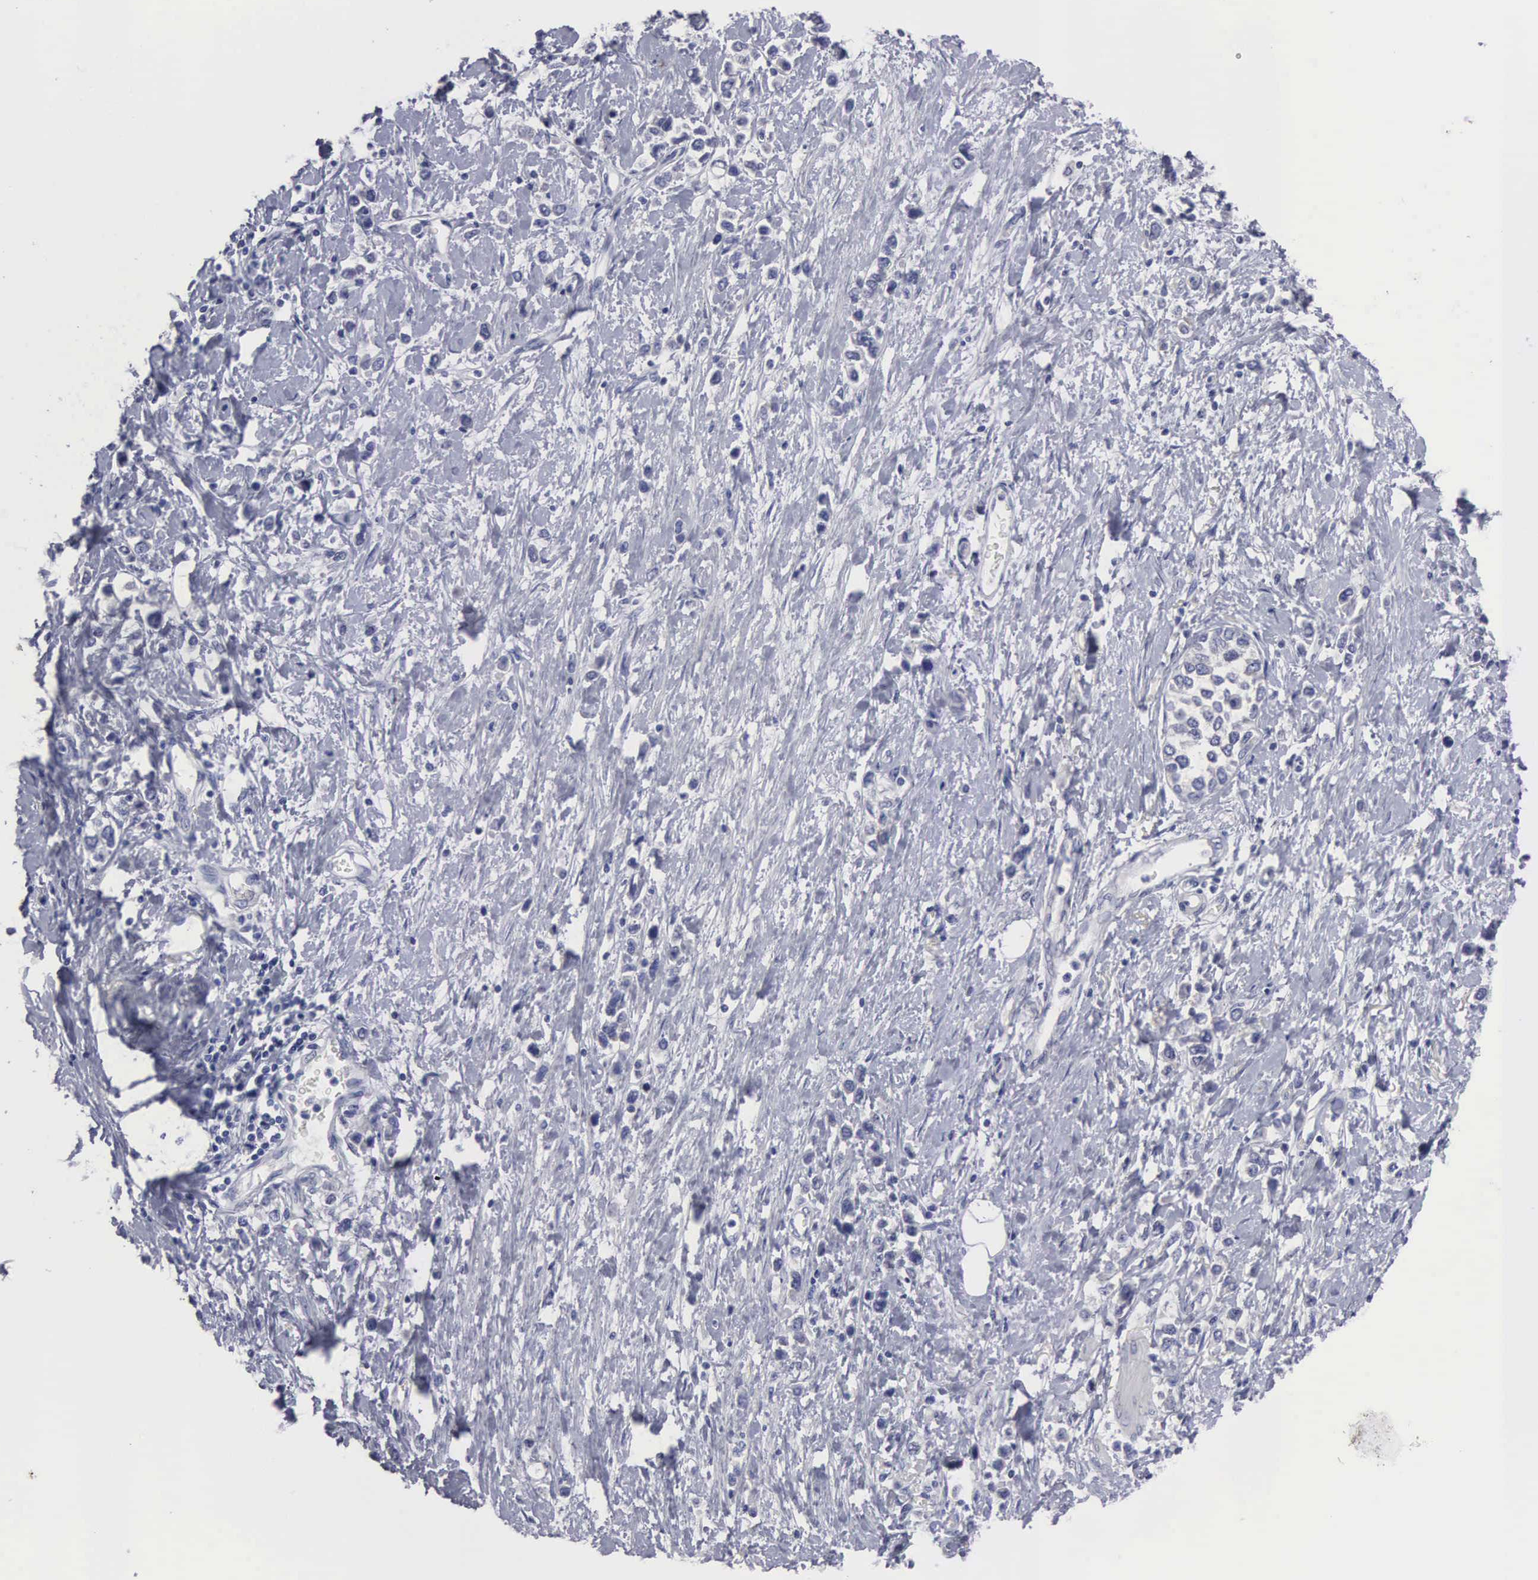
{"staining": {"intensity": "negative", "quantity": "none", "location": "none"}, "tissue": "stomach cancer", "cell_type": "Tumor cells", "image_type": "cancer", "snomed": [{"axis": "morphology", "description": "Adenocarcinoma, NOS"}, {"axis": "topography", "description": "Stomach, upper"}], "caption": "DAB (3,3'-diaminobenzidine) immunohistochemical staining of human stomach cancer (adenocarcinoma) displays no significant expression in tumor cells.", "gene": "CEP170B", "patient": {"sex": "male", "age": 76}}